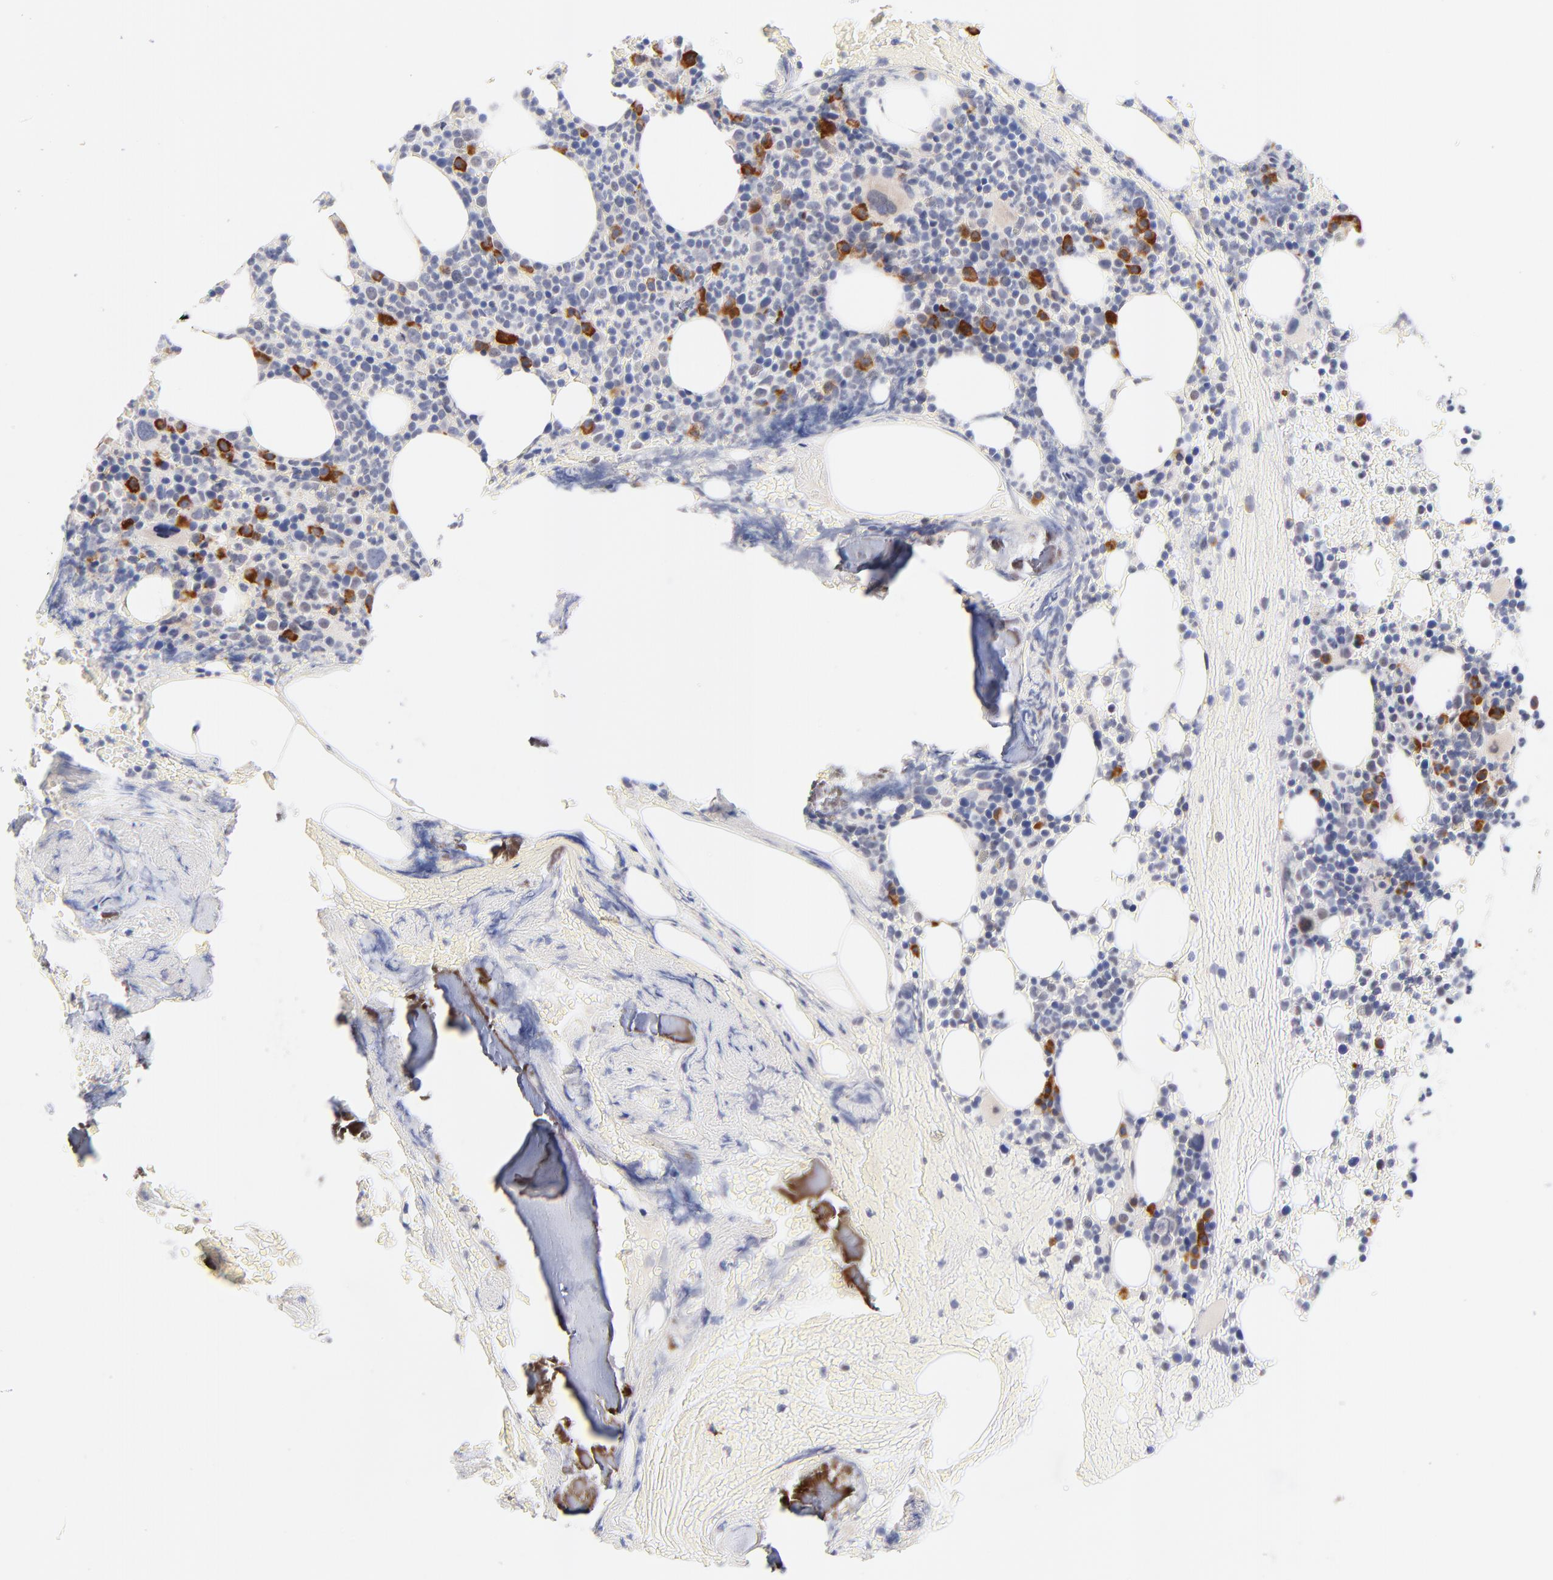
{"staining": {"intensity": "strong", "quantity": "<25%", "location": "cytoplasmic/membranous"}, "tissue": "bone marrow", "cell_type": "Hematopoietic cells", "image_type": "normal", "snomed": [{"axis": "morphology", "description": "Normal tissue, NOS"}, {"axis": "topography", "description": "Bone marrow"}], "caption": "Immunohistochemistry (IHC) of benign human bone marrow displays medium levels of strong cytoplasmic/membranous staining in approximately <25% of hematopoietic cells.", "gene": "AFF2", "patient": {"sex": "female", "age": 66}}